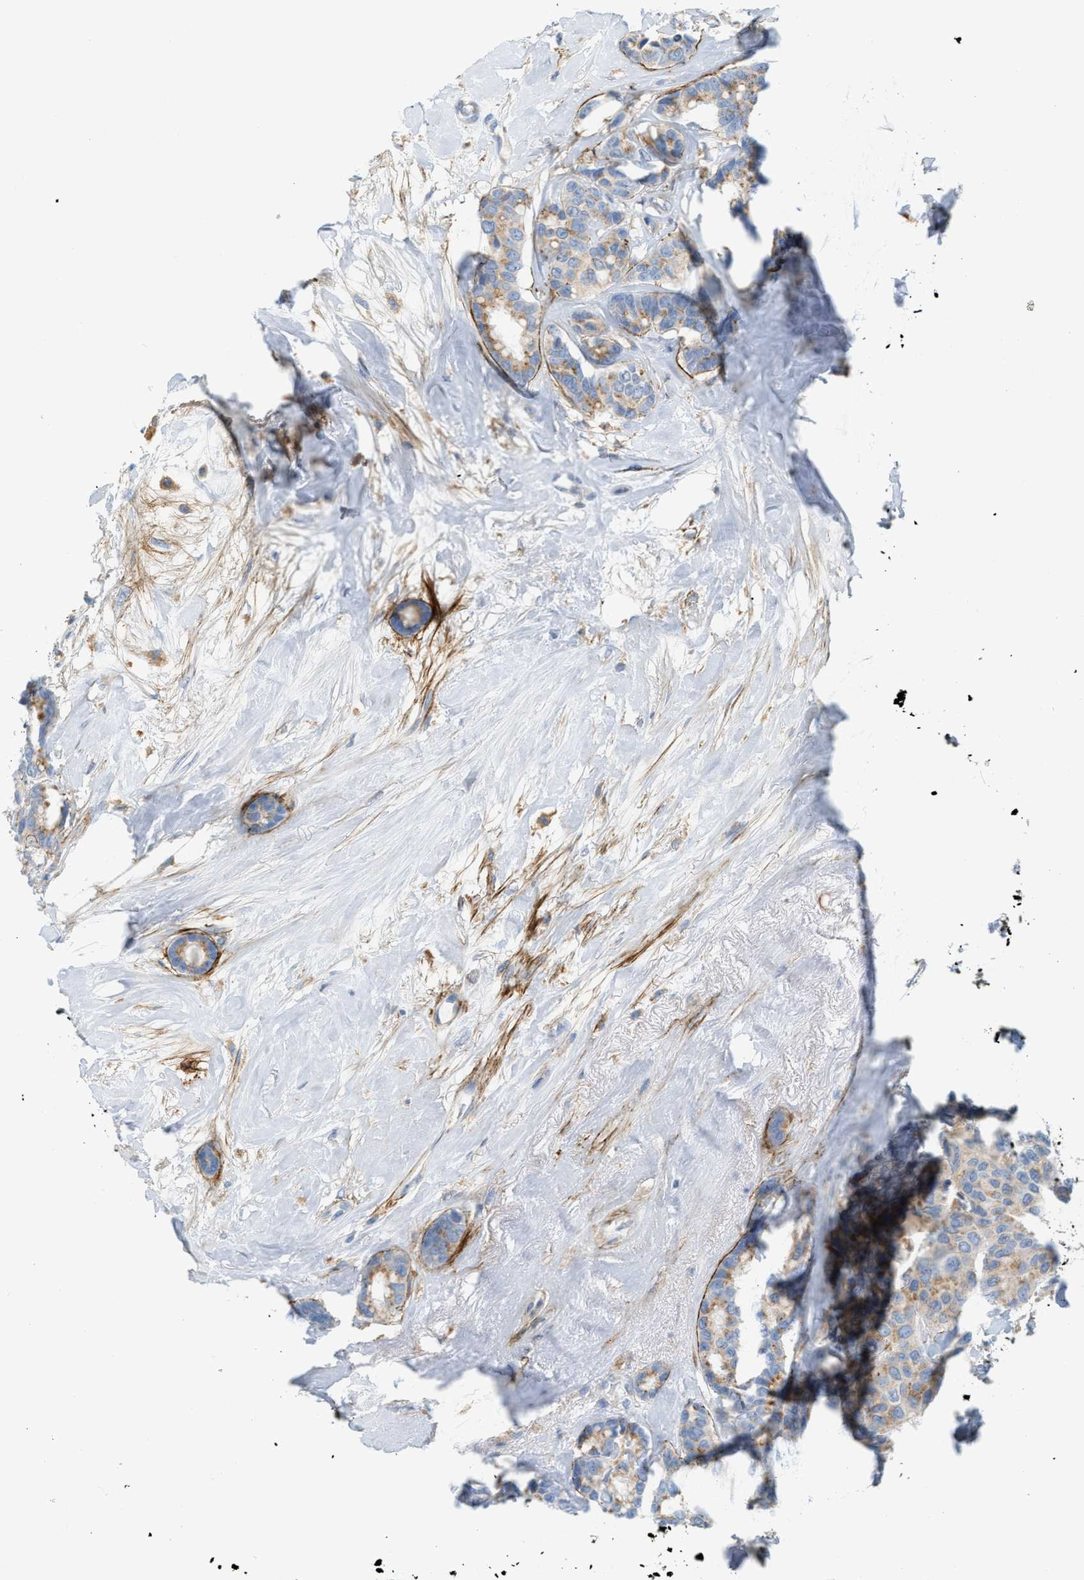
{"staining": {"intensity": "moderate", "quantity": ">75%", "location": "cytoplasmic/membranous"}, "tissue": "breast cancer", "cell_type": "Tumor cells", "image_type": "cancer", "snomed": [{"axis": "morphology", "description": "Duct carcinoma"}, {"axis": "topography", "description": "Breast"}], "caption": "Approximately >75% of tumor cells in breast cancer show moderate cytoplasmic/membranous protein staining as visualized by brown immunohistochemical staining.", "gene": "LMBRD1", "patient": {"sex": "female", "age": 87}}